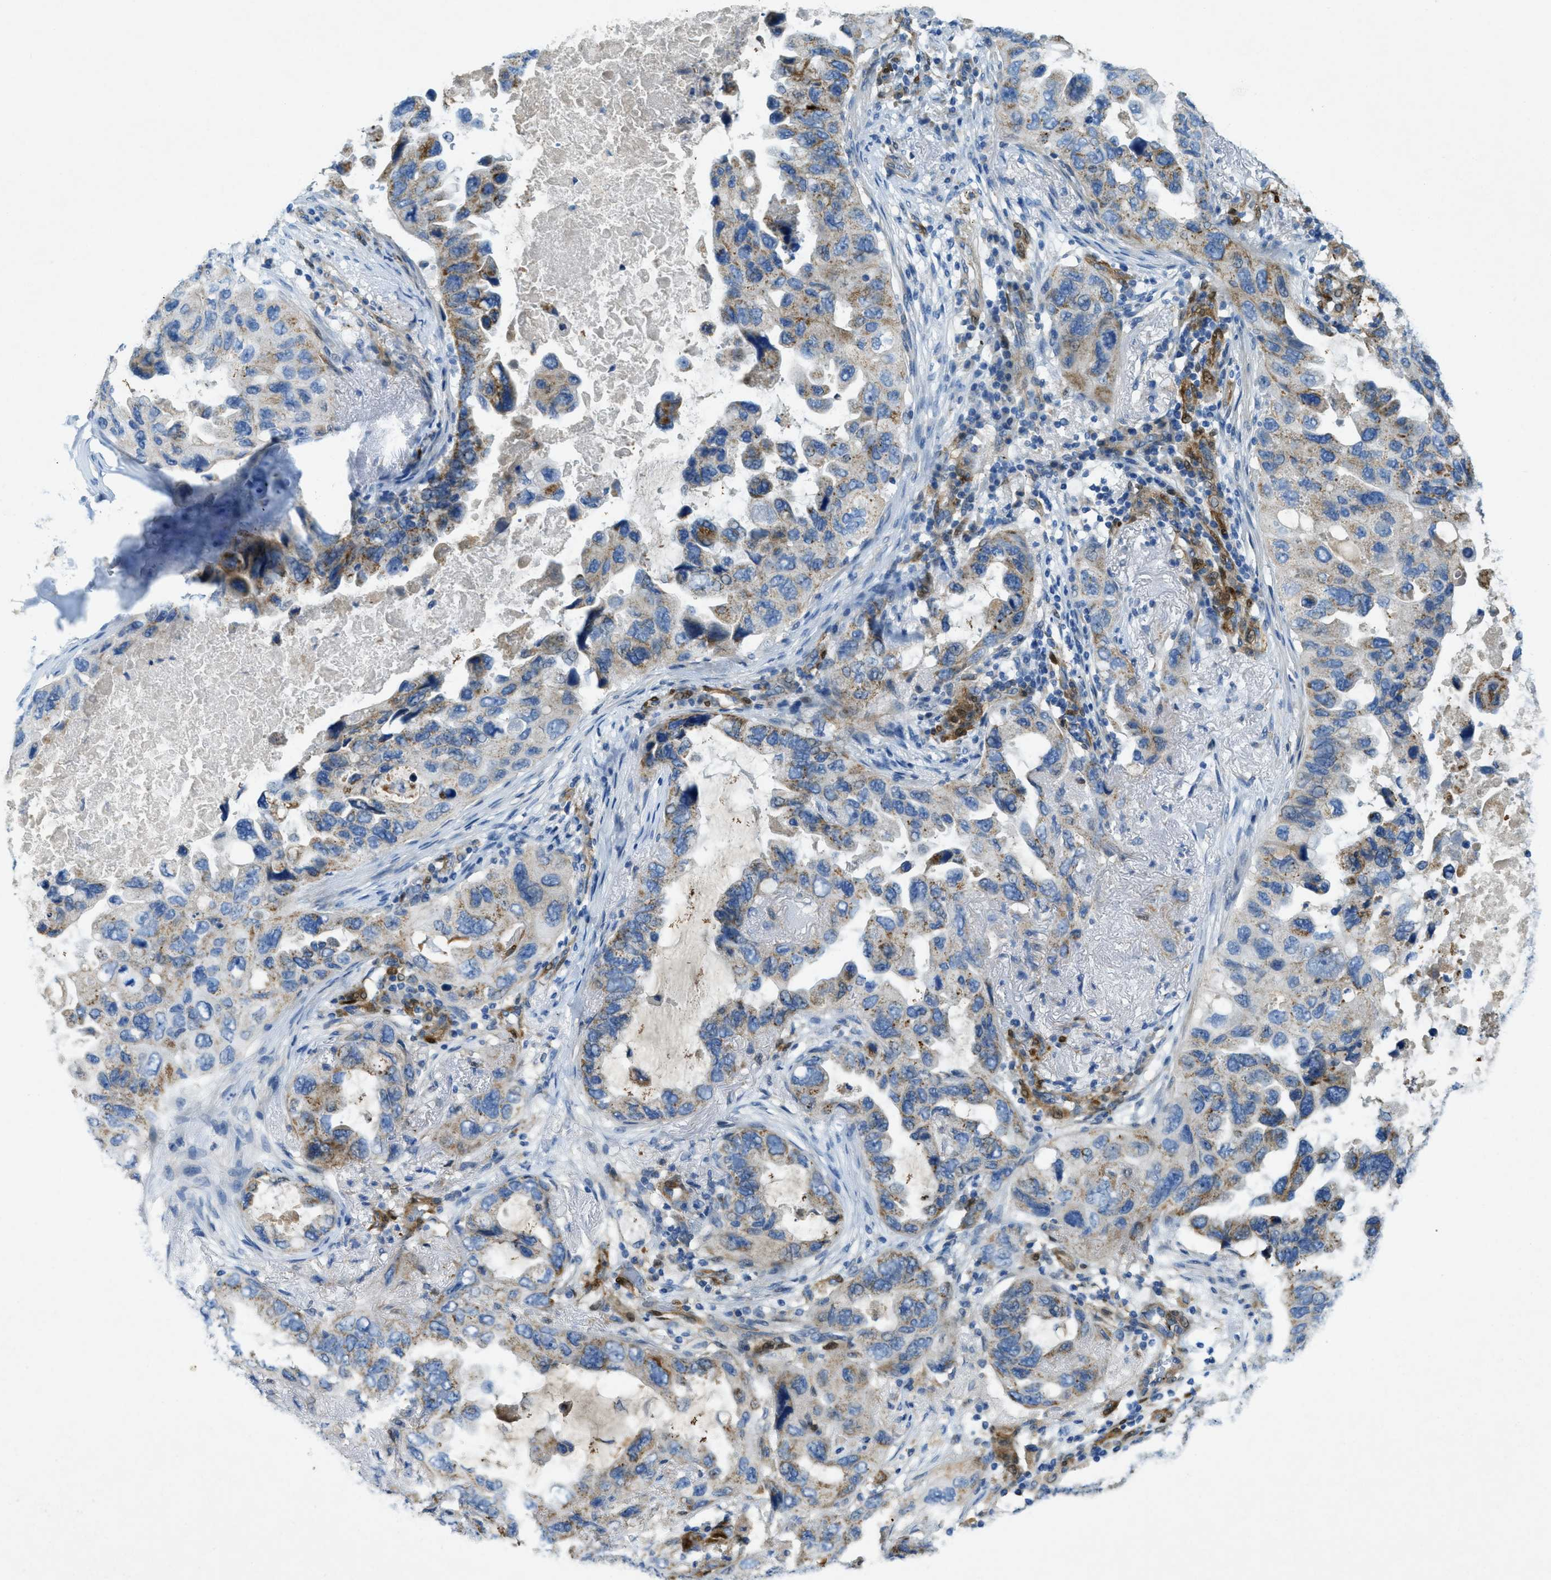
{"staining": {"intensity": "weak", "quantity": "25%-75%", "location": "cytoplasmic/membranous"}, "tissue": "lung cancer", "cell_type": "Tumor cells", "image_type": "cancer", "snomed": [{"axis": "morphology", "description": "Squamous cell carcinoma, NOS"}, {"axis": "topography", "description": "Lung"}], "caption": "The histopathology image demonstrates staining of lung cancer (squamous cell carcinoma), revealing weak cytoplasmic/membranous protein staining (brown color) within tumor cells.", "gene": "CYGB", "patient": {"sex": "female", "age": 73}}